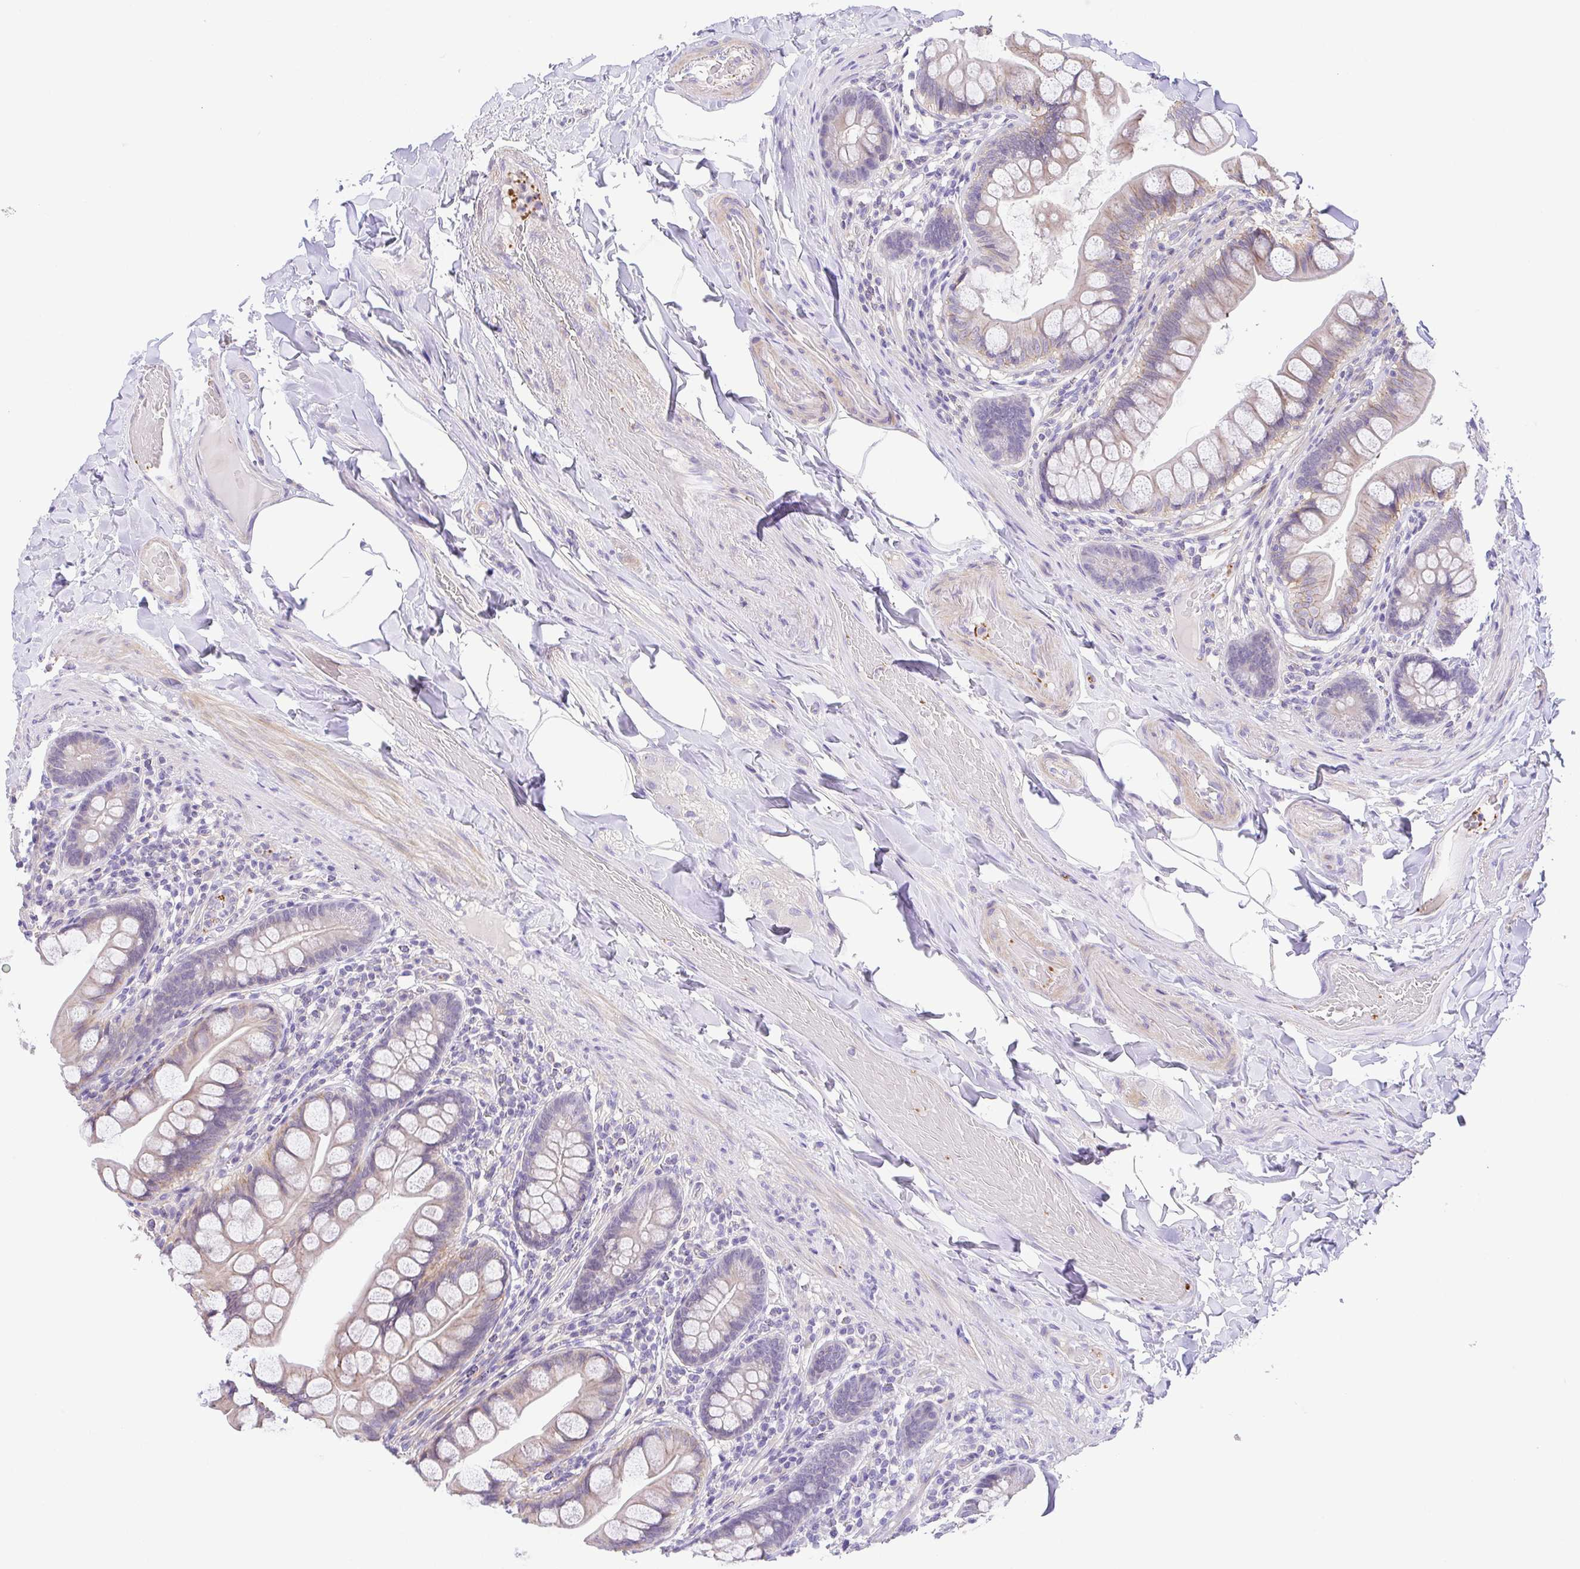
{"staining": {"intensity": "weak", "quantity": "25%-75%", "location": "cytoplasmic/membranous"}, "tissue": "small intestine", "cell_type": "Glandular cells", "image_type": "normal", "snomed": [{"axis": "morphology", "description": "Normal tissue, NOS"}, {"axis": "topography", "description": "Small intestine"}], "caption": "Immunohistochemistry (IHC) photomicrograph of unremarkable small intestine stained for a protein (brown), which exhibits low levels of weak cytoplasmic/membranous expression in approximately 25%-75% of glandular cells.", "gene": "PRR14L", "patient": {"sex": "male", "age": 70}}